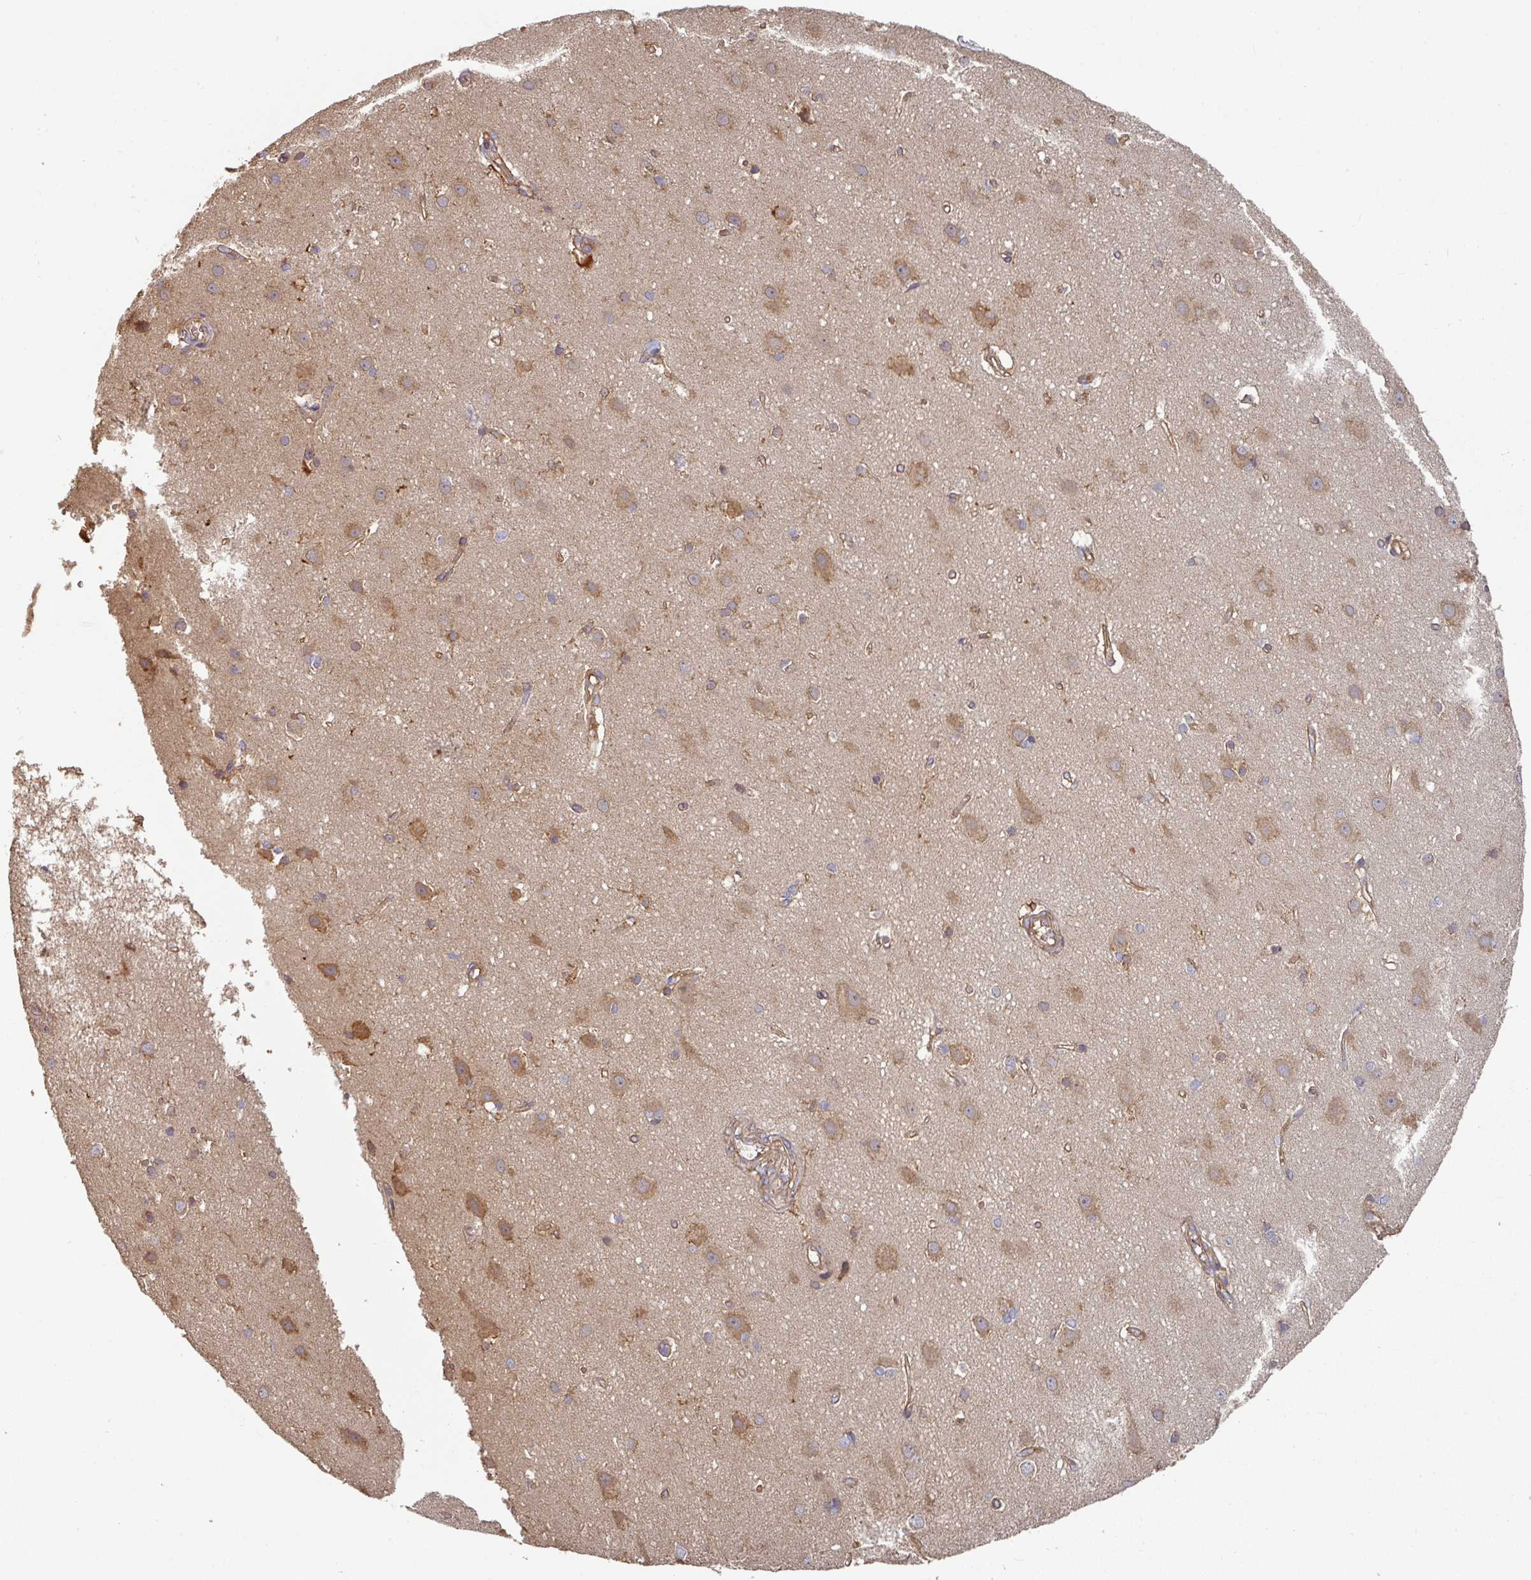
{"staining": {"intensity": "moderate", "quantity": "25%-75%", "location": "cytoplasmic/membranous"}, "tissue": "cerebral cortex", "cell_type": "Endothelial cells", "image_type": "normal", "snomed": [{"axis": "morphology", "description": "Normal tissue, NOS"}, {"axis": "topography", "description": "Cerebral cortex"}], "caption": "Immunohistochemical staining of normal cerebral cortex displays medium levels of moderate cytoplasmic/membranous positivity in approximately 25%-75% of endothelial cells. Using DAB (3,3'-diaminobenzidine) (brown) and hematoxylin (blue) stains, captured at high magnification using brightfield microscopy.", "gene": "EDEM2", "patient": {"sex": "male", "age": 37}}